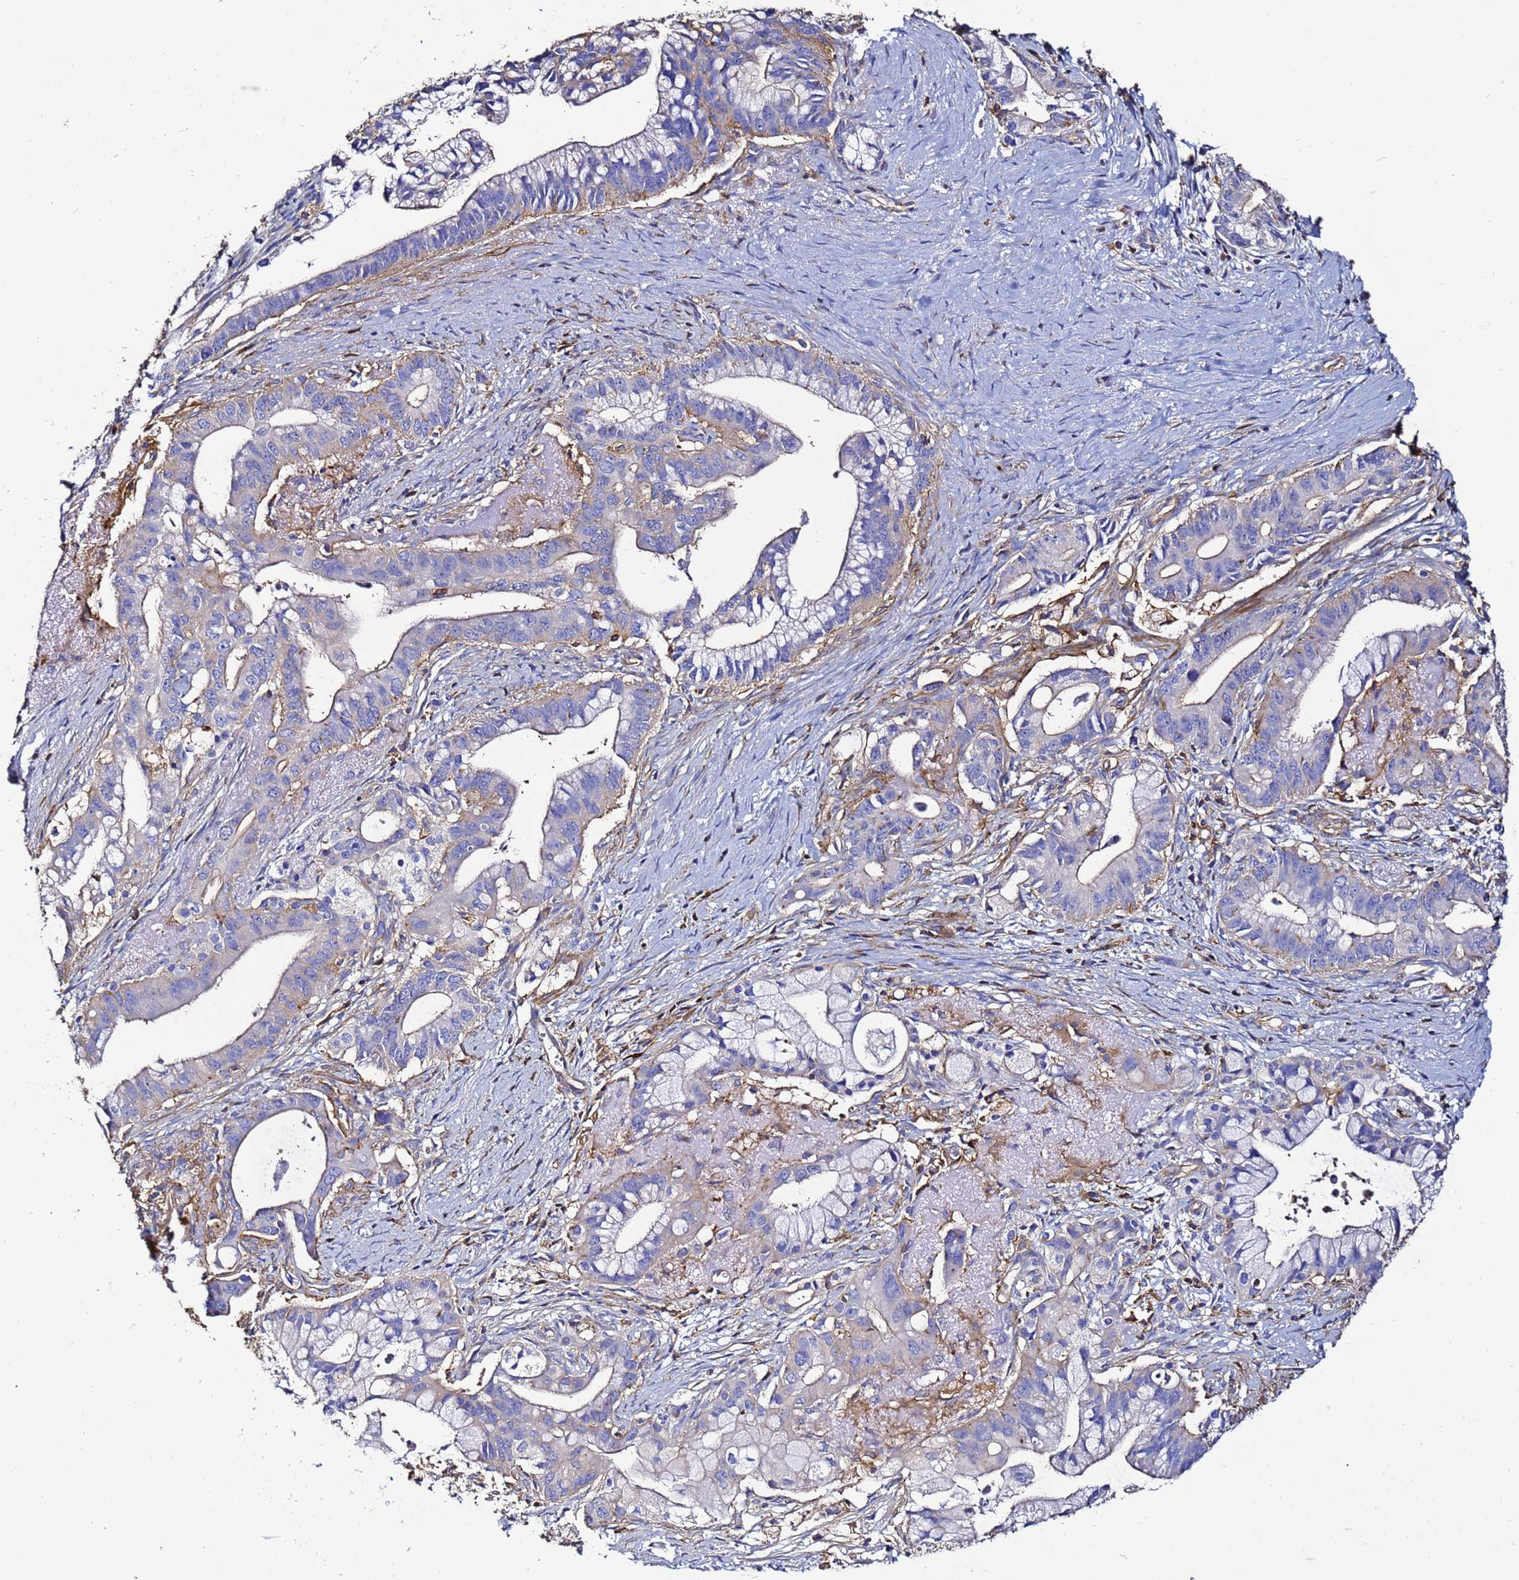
{"staining": {"intensity": "negative", "quantity": "none", "location": "none"}, "tissue": "pancreatic cancer", "cell_type": "Tumor cells", "image_type": "cancer", "snomed": [{"axis": "morphology", "description": "Adenocarcinoma, NOS"}, {"axis": "topography", "description": "Pancreas"}], "caption": "Tumor cells are negative for protein expression in human pancreatic cancer.", "gene": "ACTB", "patient": {"sex": "male", "age": 68}}